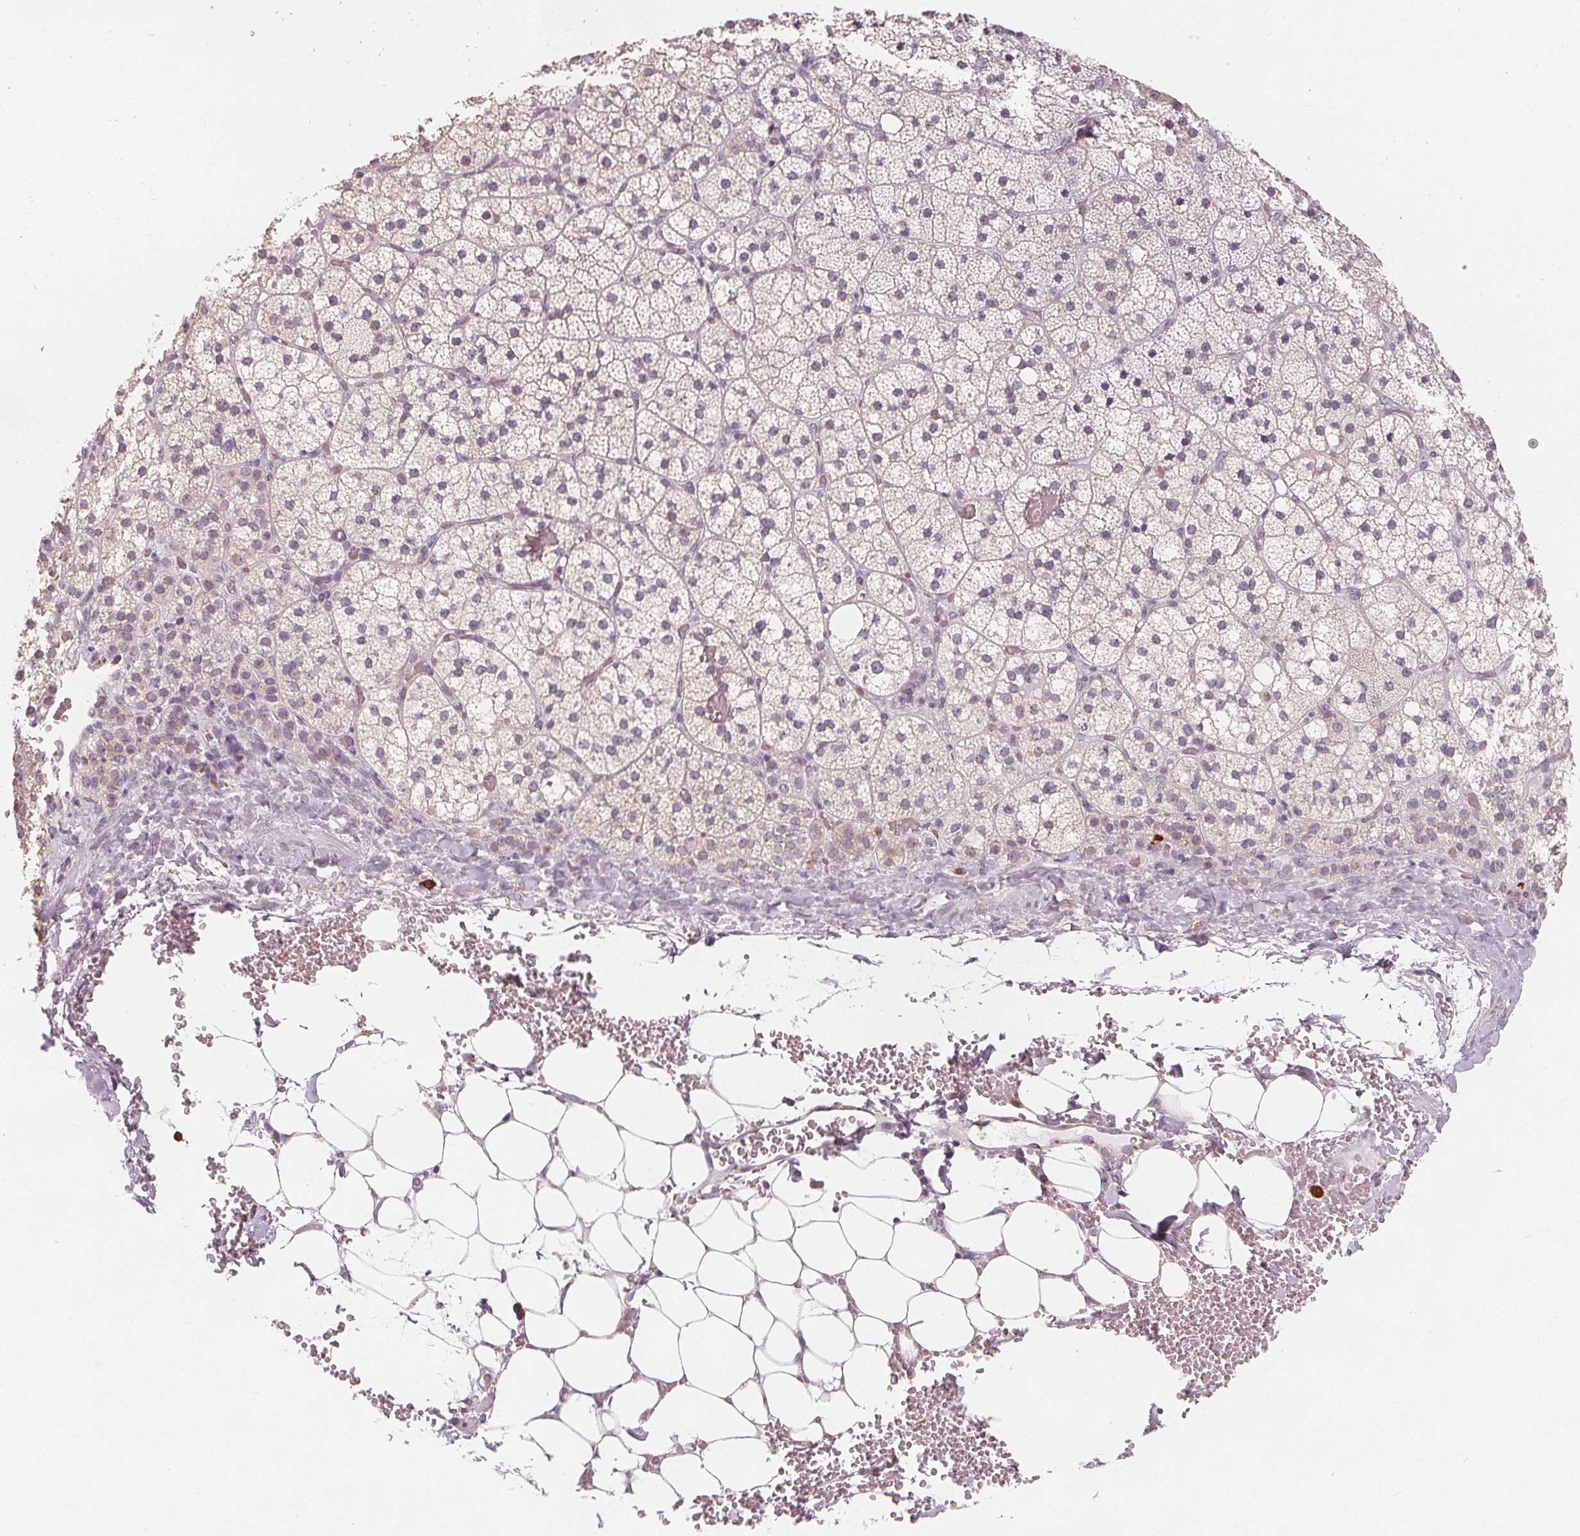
{"staining": {"intensity": "negative", "quantity": "none", "location": "none"}, "tissue": "adrenal gland", "cell_type": "Glandular cells", "image_type": "normal", "snomed": [{"axis": "morphology", "description": "Normal tissue, NOS"}, {"axis": "topography", "description": "Adrenal gland"}], "caption": "This is an IHC photomicrograph of normal human adrenal gland. There is no staining in glandular cells.", "gene": "TIPIN", "patient": {"sex": "male", "age": 53}}